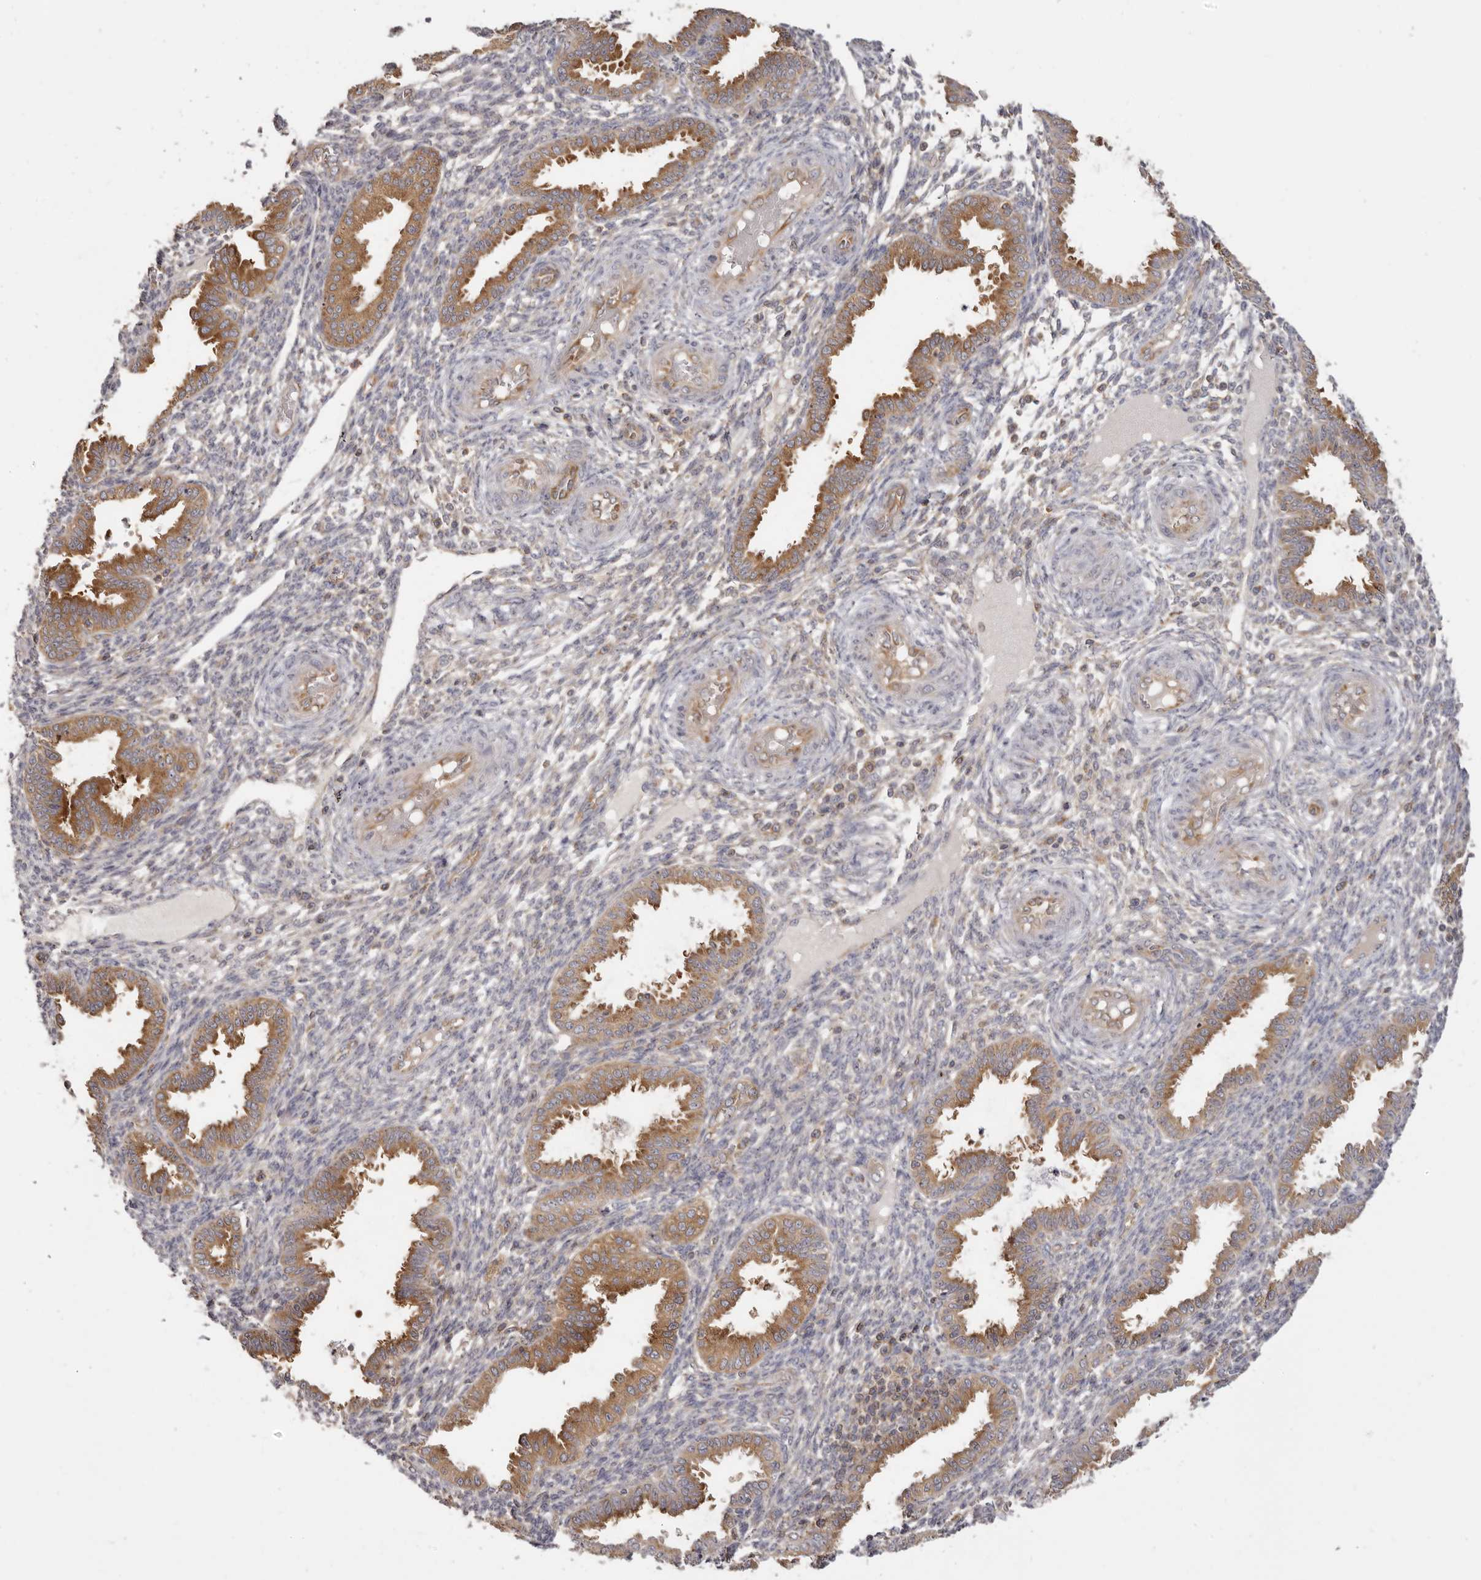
{"staining": {"intensity": "weak", "quantity": "25%-75%", "location": "cytoplasmic/membranous"}, "tissue": "endometrium", "cell_type": "Cells in endometrial stroma", "image_type": "normal", "snomed": [{"axis": "morphology", "description": "Normal tissue, NOS"}, {"axis": "topography", "description": "Endometrium"}], "caption": "A high-resolution histopathology image shows immunohistochemistry (IHC) staining of normal endometrium, which displays weak cytoplasmic/membranous expression in approximately 25%-75% of cells in endometrial stroma. (Stains: DAB in brown, nuclei in blue, Microscopy: brightfield microscopy at high magnification).", "gene": "EEF1E1", "patient": {"sex": "female", "age": 33}}